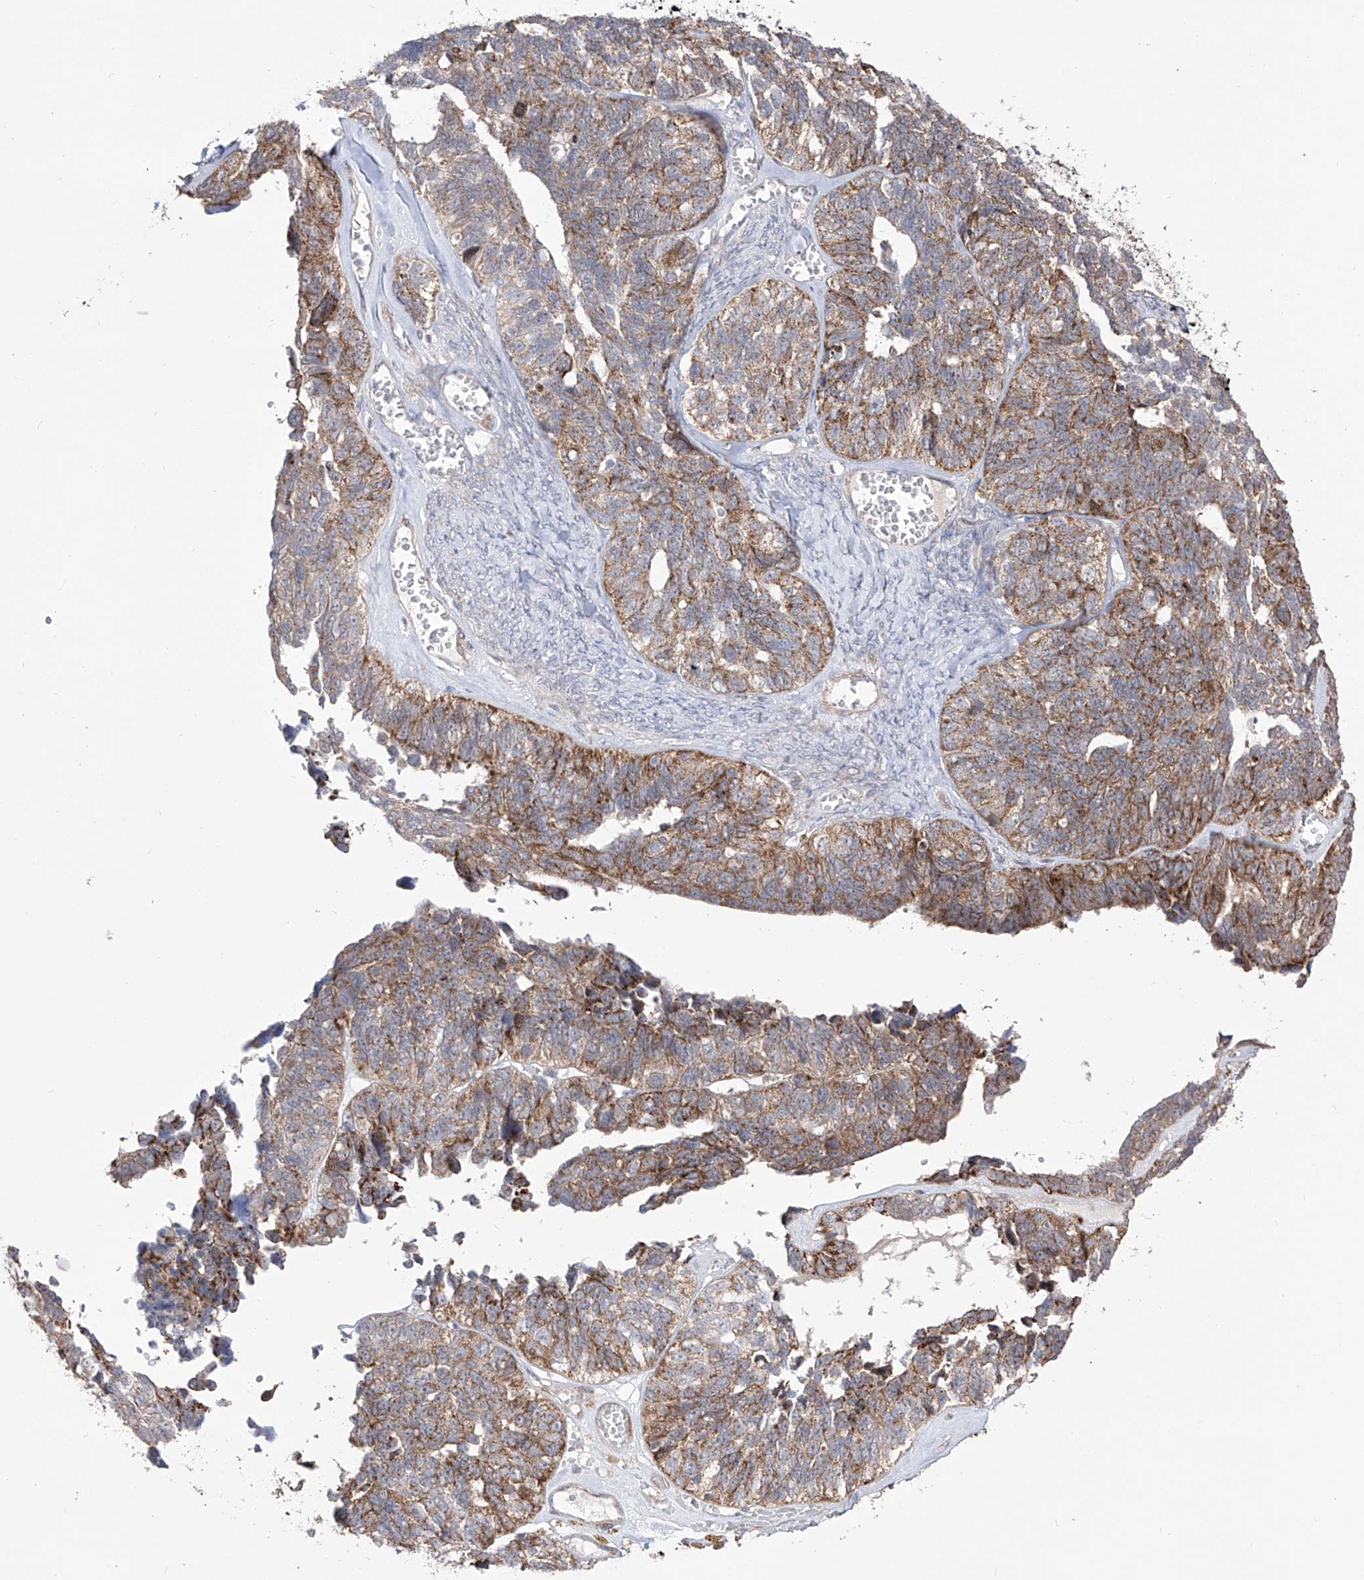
{"staining": {"intensity": "moderate", "quantity": ">75%", "location": "cytoplasmic/membranous"}, "tissue": "ovarian cancer", "cell_type": "Tumor cells", "image_type": "cancer", "snomed": [{"axis": "morphology", "description": "Cystadenocarcinoma, serous, NOS"}, {"axis": "topography", "description": "Ovary"}], "caption": "A brown stain highlights moderate cytoplasmic/membranous positivity of a protein in human ovarian serous cystadenocarcinoma tumor cells.", "gene": "YKT6", "patient": {"sex": "female", "age": 79}}